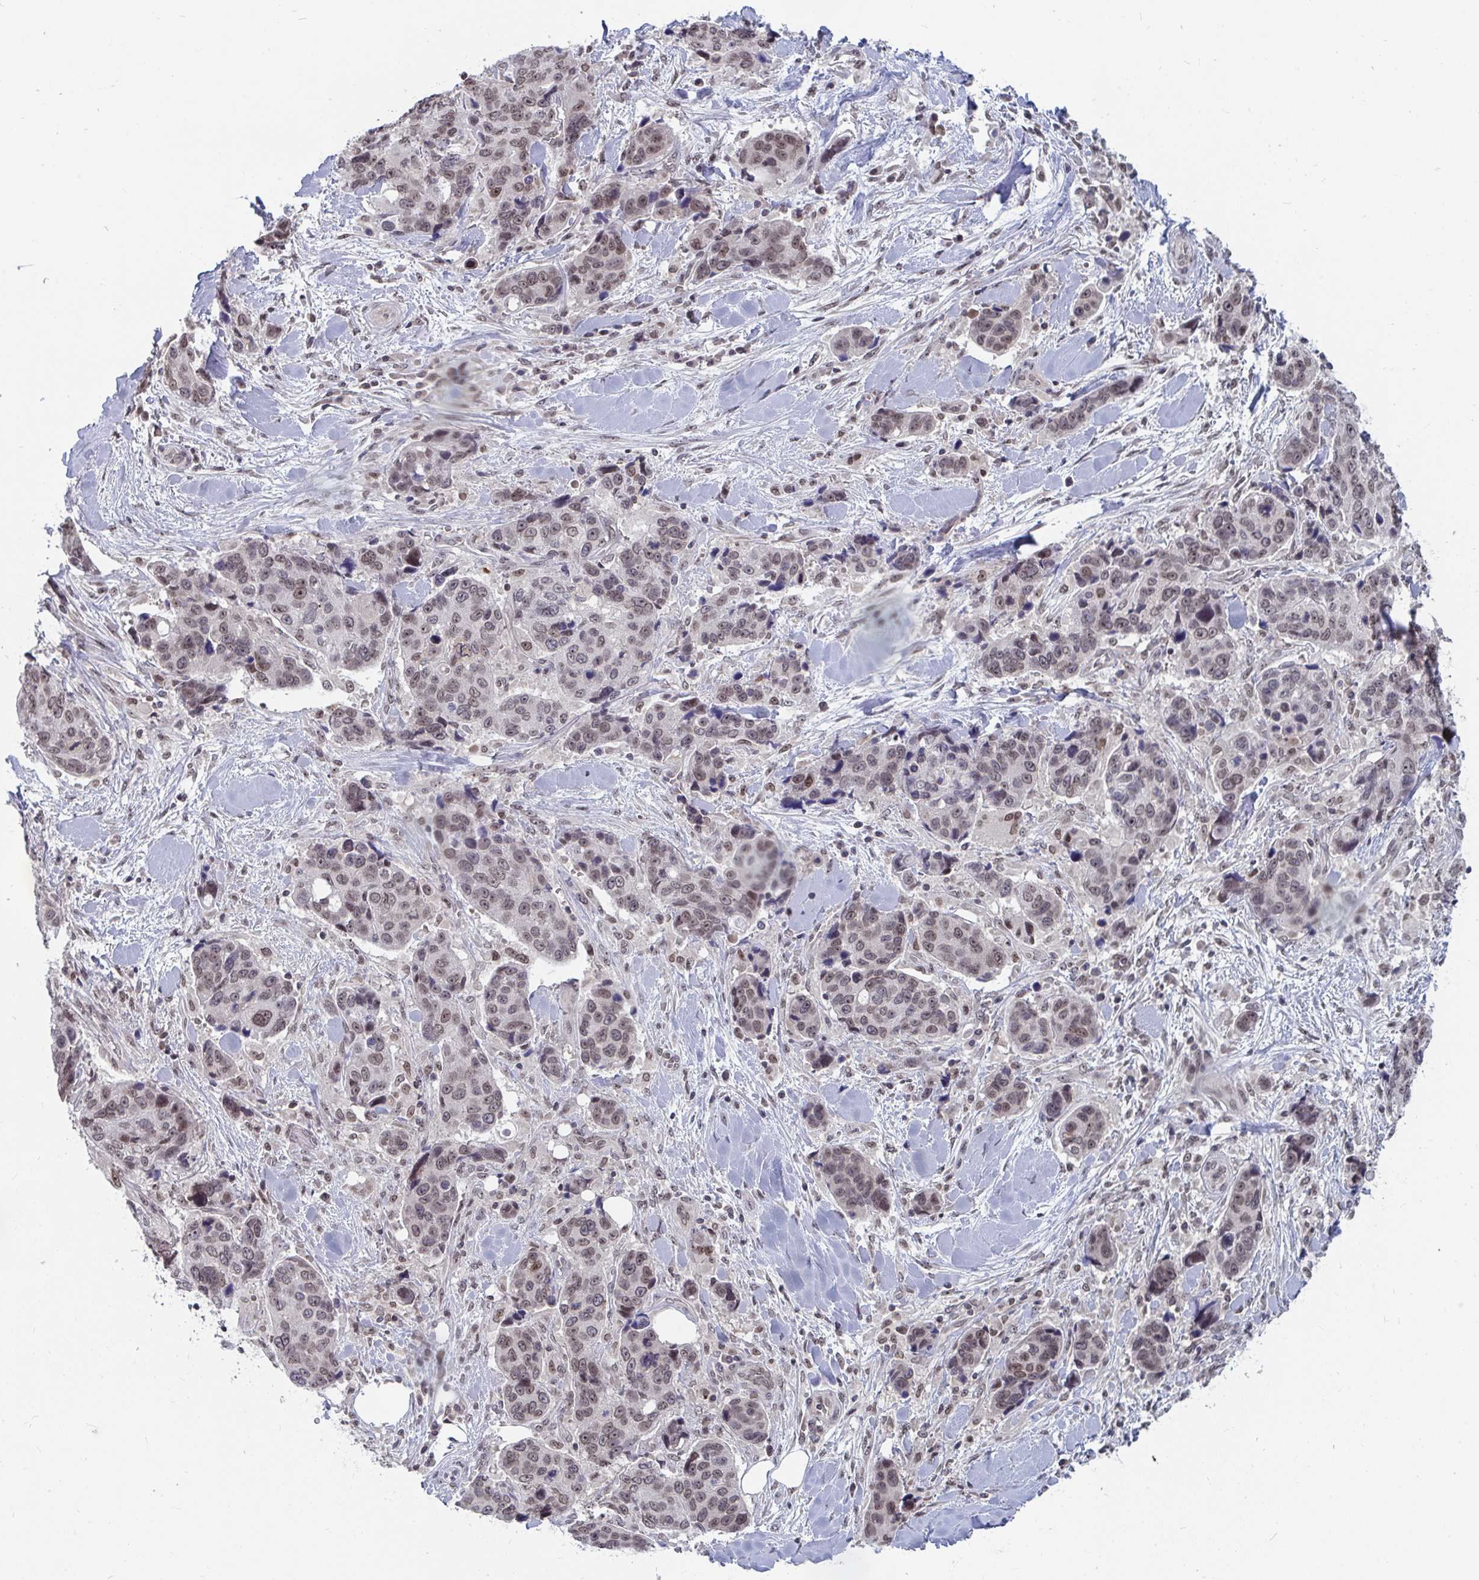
{"staining": {"intensity": "weak", "quantity": ">75%", "location": "nuclear"}, "tissue": "lung cancer", "cell_type": "Tumor cells", "image_type": "cancer", "snomed": [{"axis": "morphology", "description": "Squamous cell carcinoma, NOS"}, {"axis": "topography", "description": "Lymph node"}, {"axis": "topography", "description": "Lung"}], "caption": "An IHC micrograph of tumor tissue is shown. Protein staining in brown shows weak nuclear positivity in squamous cell carcinoma (lung) within tumor cells. Using DAB (3,3'-diaminobenzidine) (brown) and hematoxylin (blue) stains, captured at high magnification using brightfield microscopy.", "gene": "TRIP12", "patient": {"sex": "male", "age": 61}}